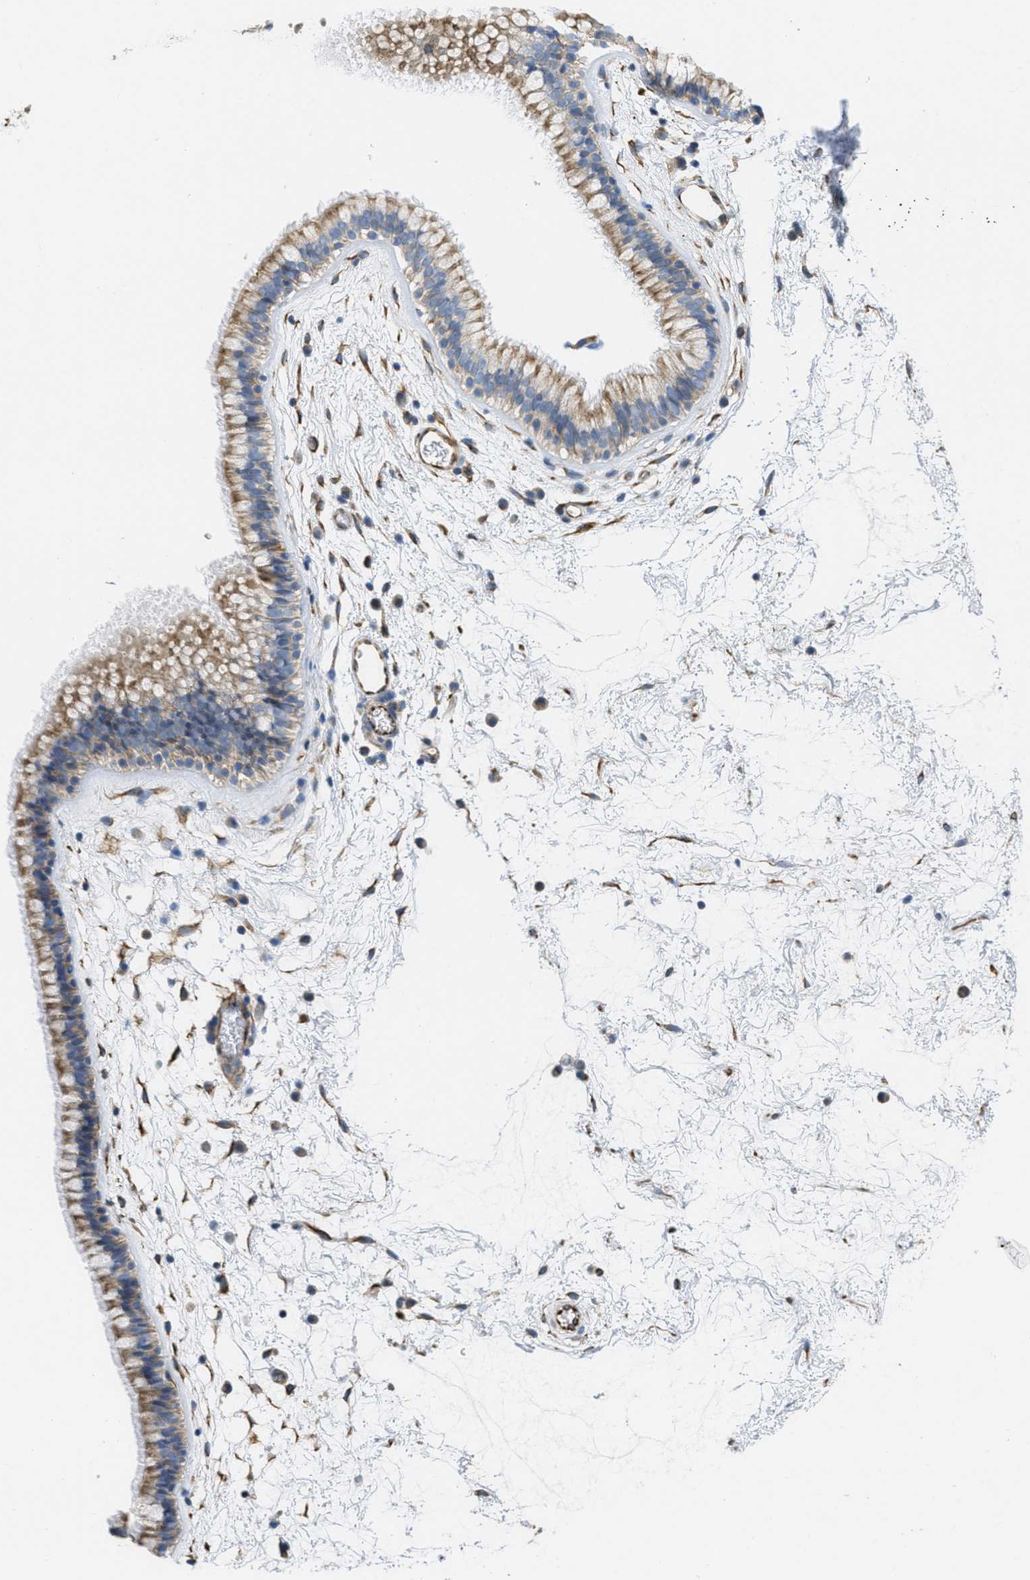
{"staining": {"intensity": "moderate", "quantity": ">75%", "location": "cytoplasmic/membranous"}, "tissue": "nasopharynx", "cell_type": "Respiratory epithelial cells", "image_type": "normal", "snomed": [{"axis": "morphology", "description": "Normal tissue, NOS"}, {"axis": "morphology", "description": "Inflammation, NOS"}, {"axis": "topography", "description": "Nasopharynx"}], "caption": "Human nasopharynx stained with a brown dye exhibits moderate cytoplasmic/membranous positive positivity in about >75% of respiratory epithelial cells.", "gene": "BTN3A1", "patient": {"sex": "male", "age": 48}}